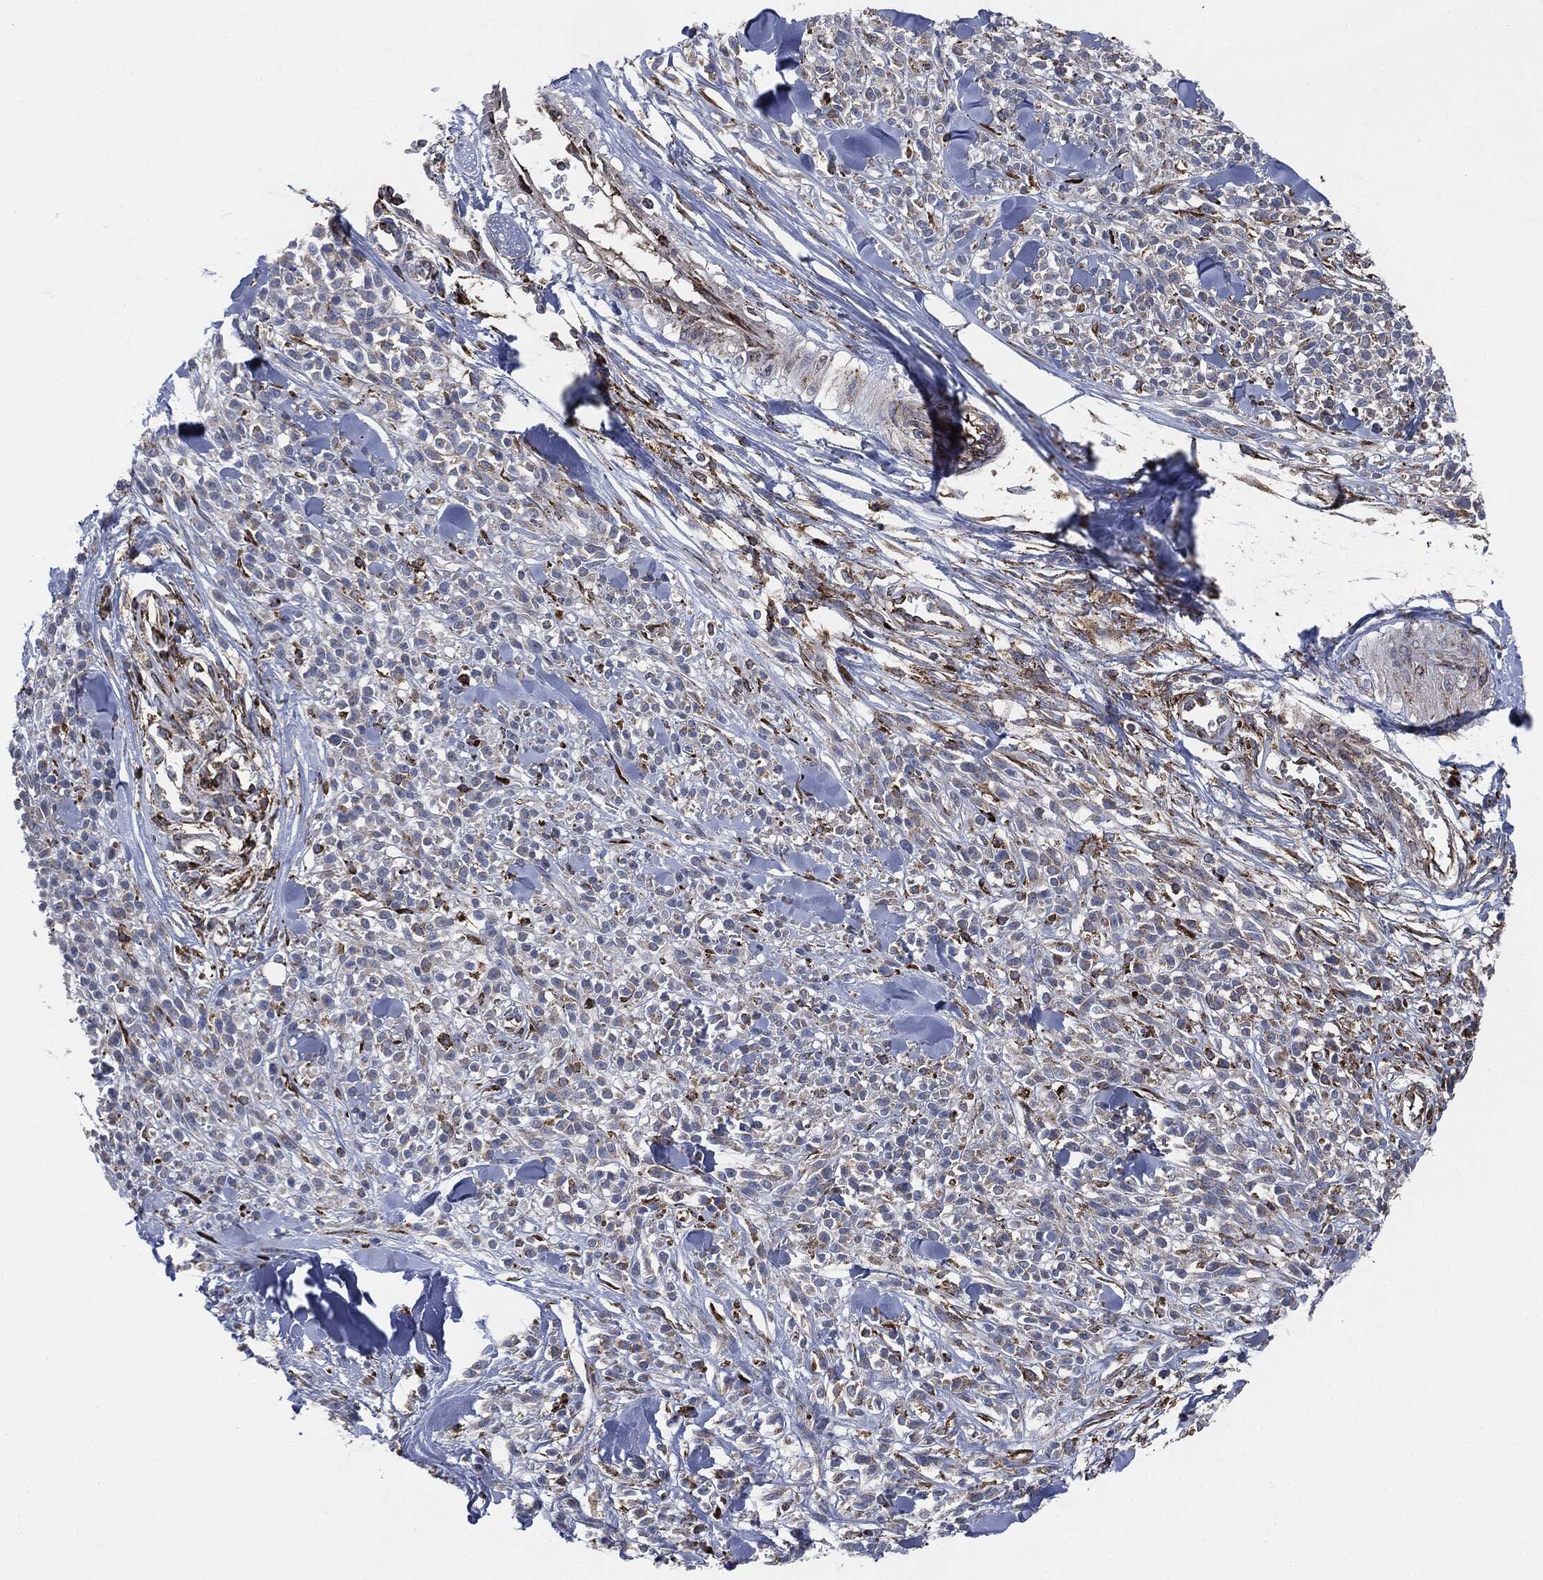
{"staining": {"intensity": "negative", "quantity": "none", "location": "none"}, "tissue": "melanoma", "cell_type": "Tumor cells", "image_type": "cancer", "snomed": [{"axis": "morphology", "description": "Malignant melanoma, NOS"}, {"axis": "topography", "description": "Skin"}, {"axis": "topography", "description": "Skin of trunk"}], "caption": "An immunohistochemistry image of malignant melanoma is shown. There is no staining in tumor cells of malignant melanoma.", "gene": "CALR", "patient": {"sex": "male", "age": 74}}